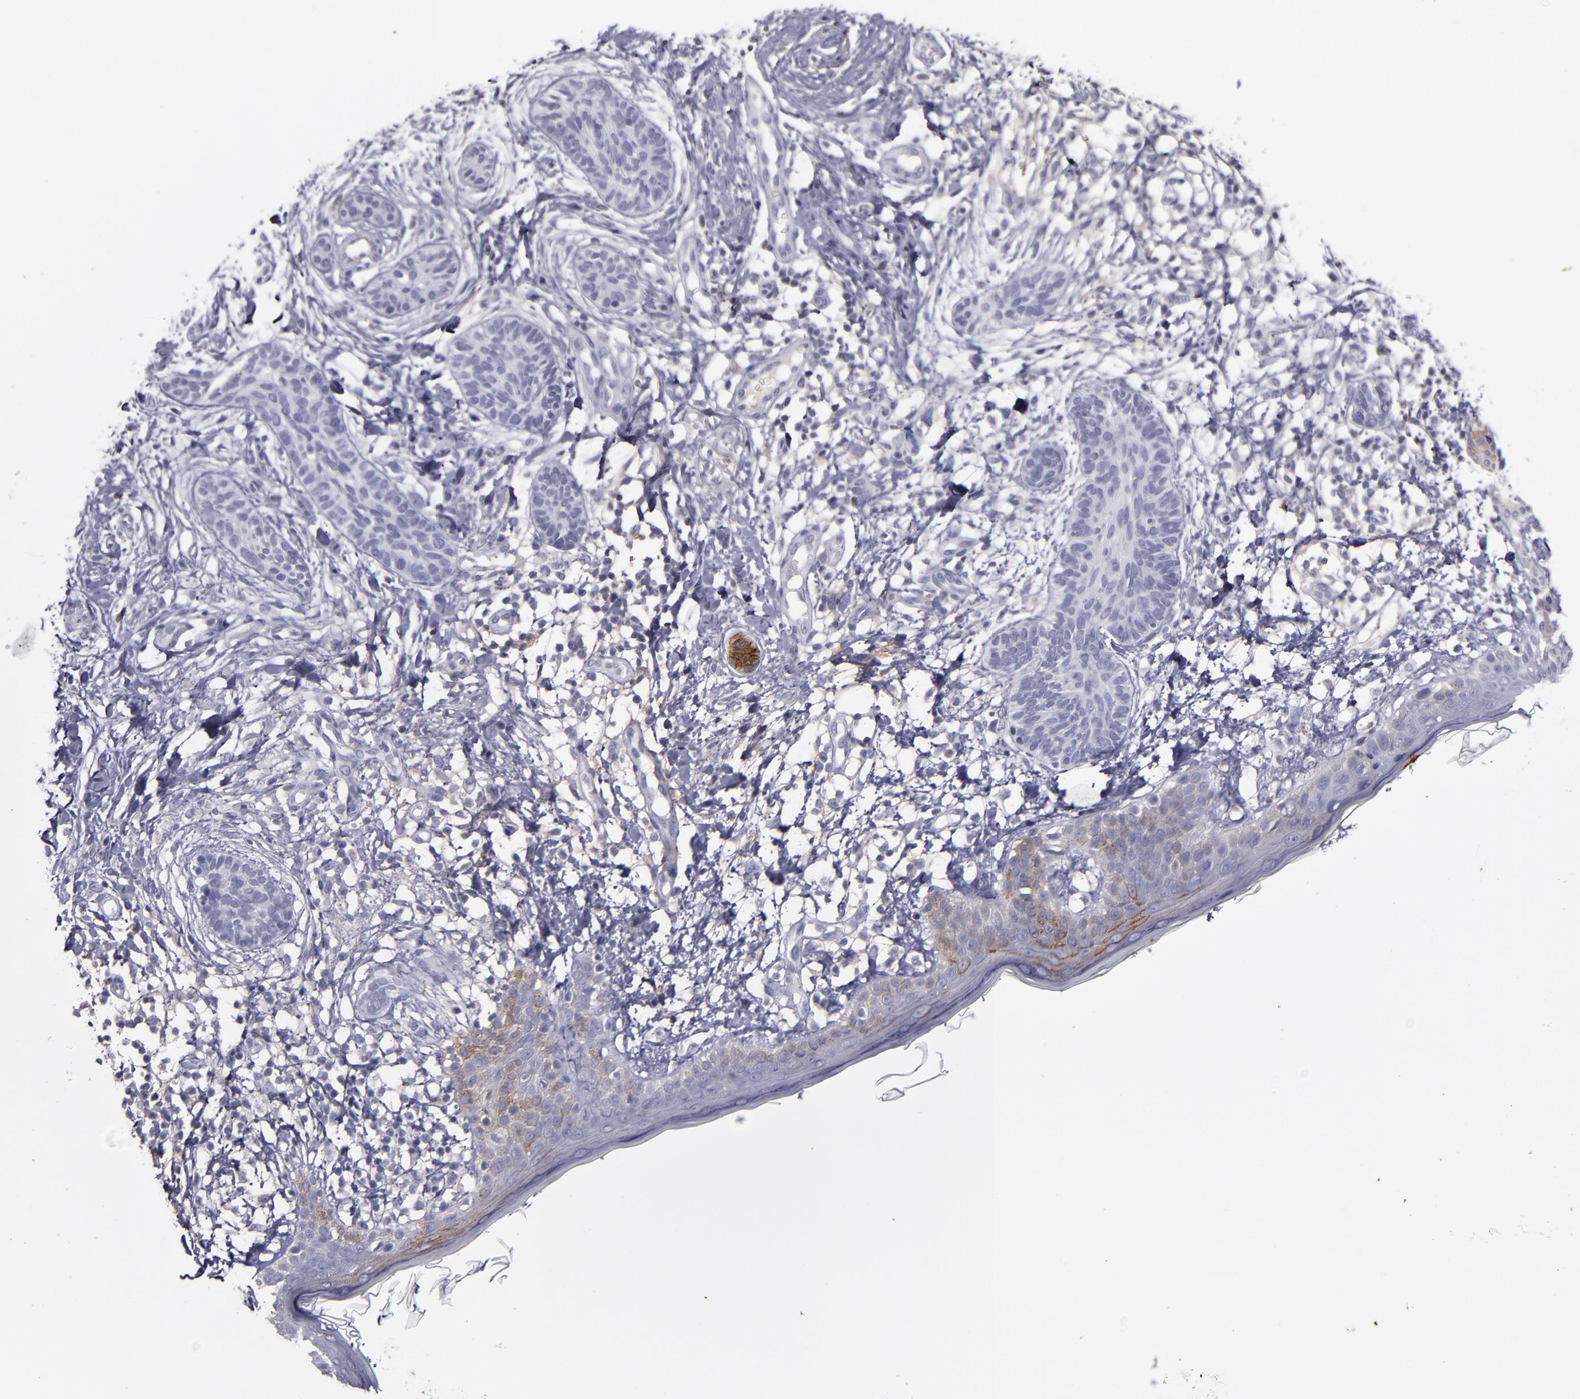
{"staining": {"intensity": "negative", "quantity": "none", "location": "none"}, "tissue": "skin cancer", "cell_type": "Tumor cells", "image_type": "cancer", "snomed": [{"axis": "morphology", "description": "Normal tissue, NOS"}, {"axis": "morphology", "description": "Basal cell carcinoma"}, {"axis": "topography", "description": "Skin"}], "caption": "Immunohistochemistry (IHC) of human basal cell carcinoma (skin) reveals no positivity in tumor cells.", "gene": "MFGE8", "patient": {"sex": "male", "age": 63}}